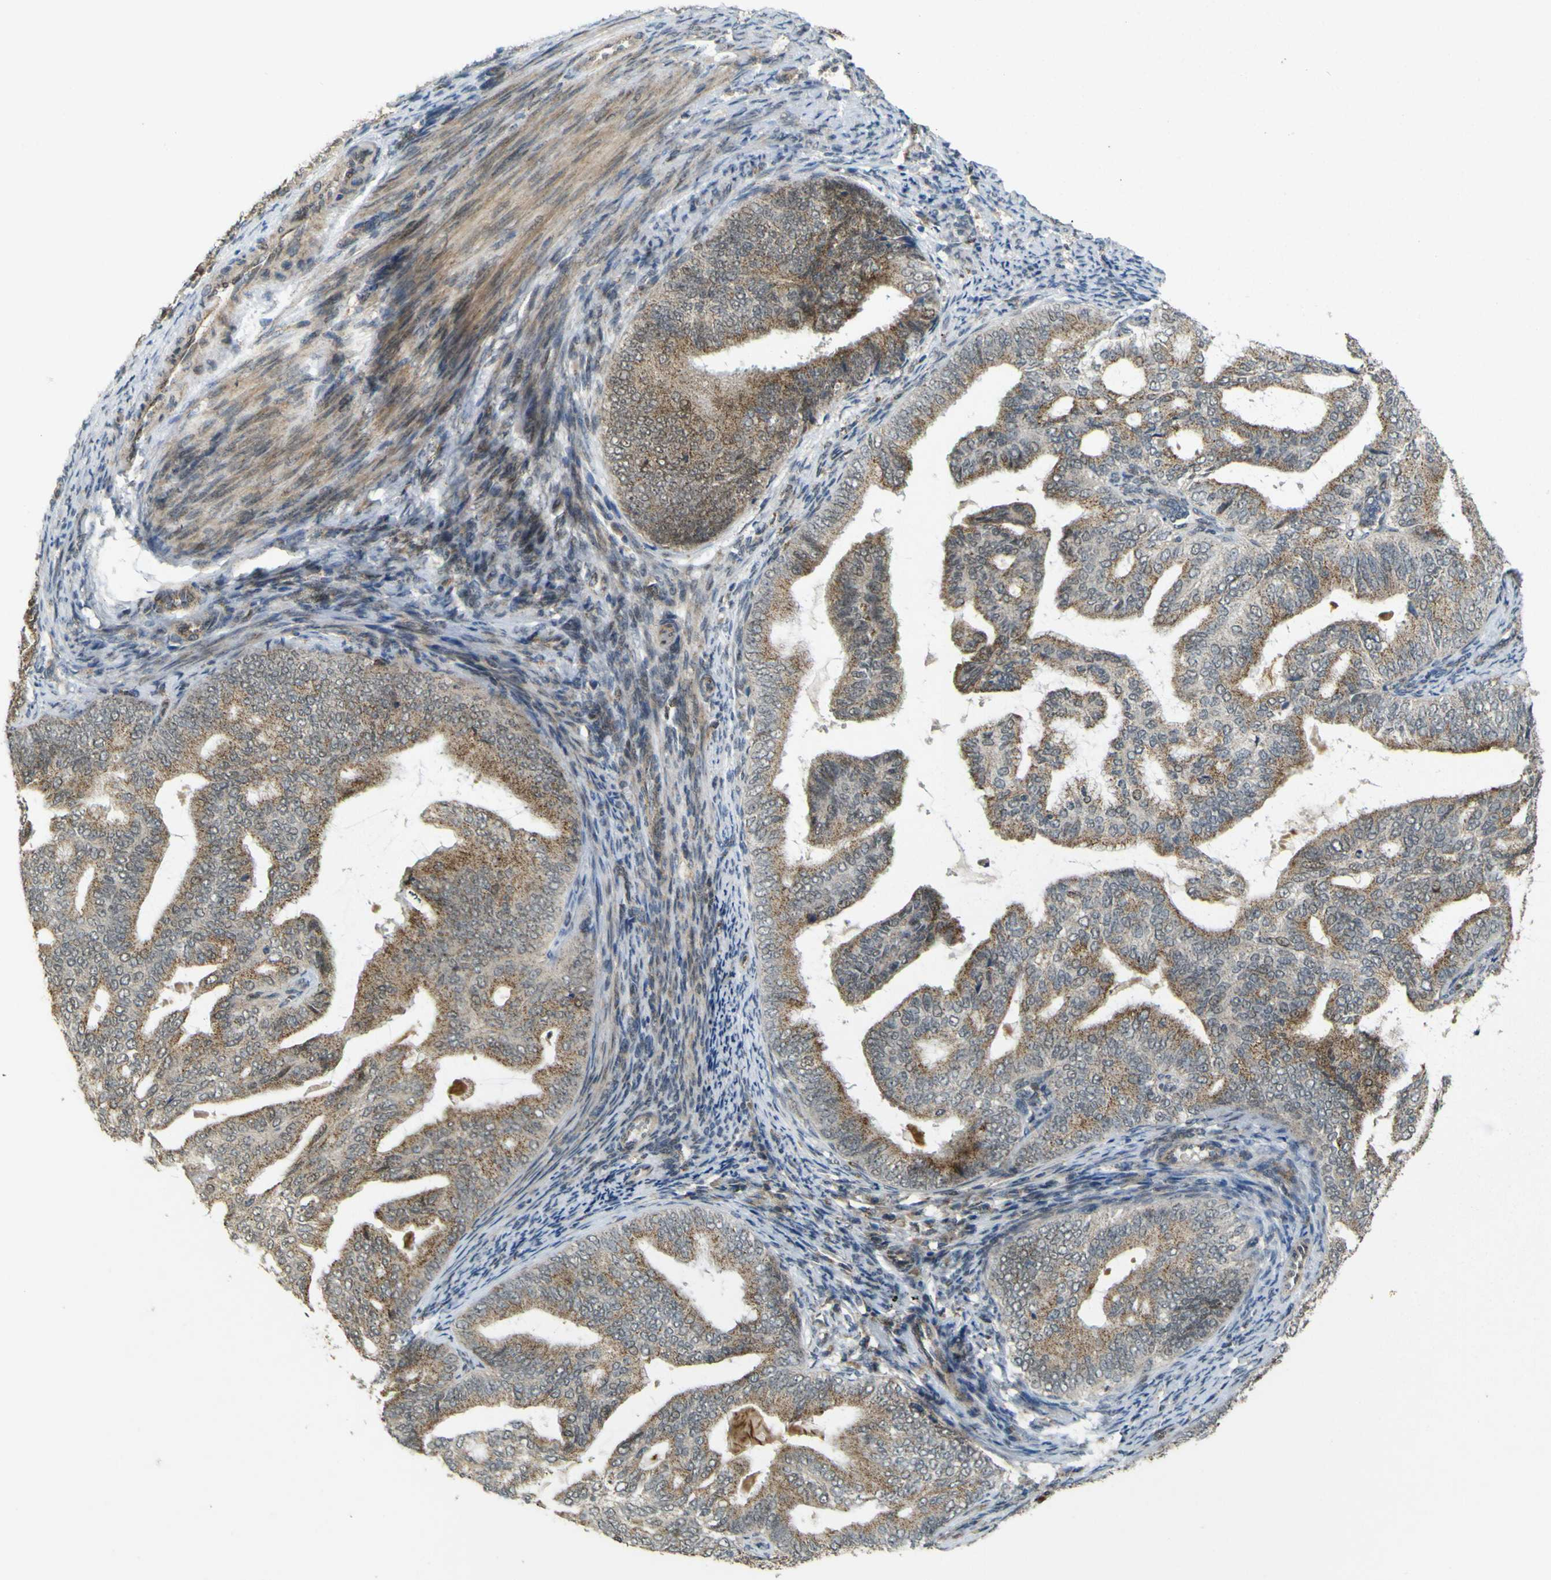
{"staining": {"intensity": "moderate", "quantity": ">75%", "location": "cytoplasmic/membranous,nuclear"}, "tissue": "endometrial cancer", "cell_type": "Tumor cells", "image_type": "cancer", "snomed": [{"axis": "morphology", "description": "Adenocarcinoma, NOS"}, {"axis": "topography", "description": "Endometrium"}], "caption": "A micrograph of human adenocarcinoma (endometrial) stained for a protein exhibits moderate cytoplasmic/membranous and nuclear brown staining in tumor cells.", "gene": "ACBD5", "patient": {"sex": "female", "age": 58}}